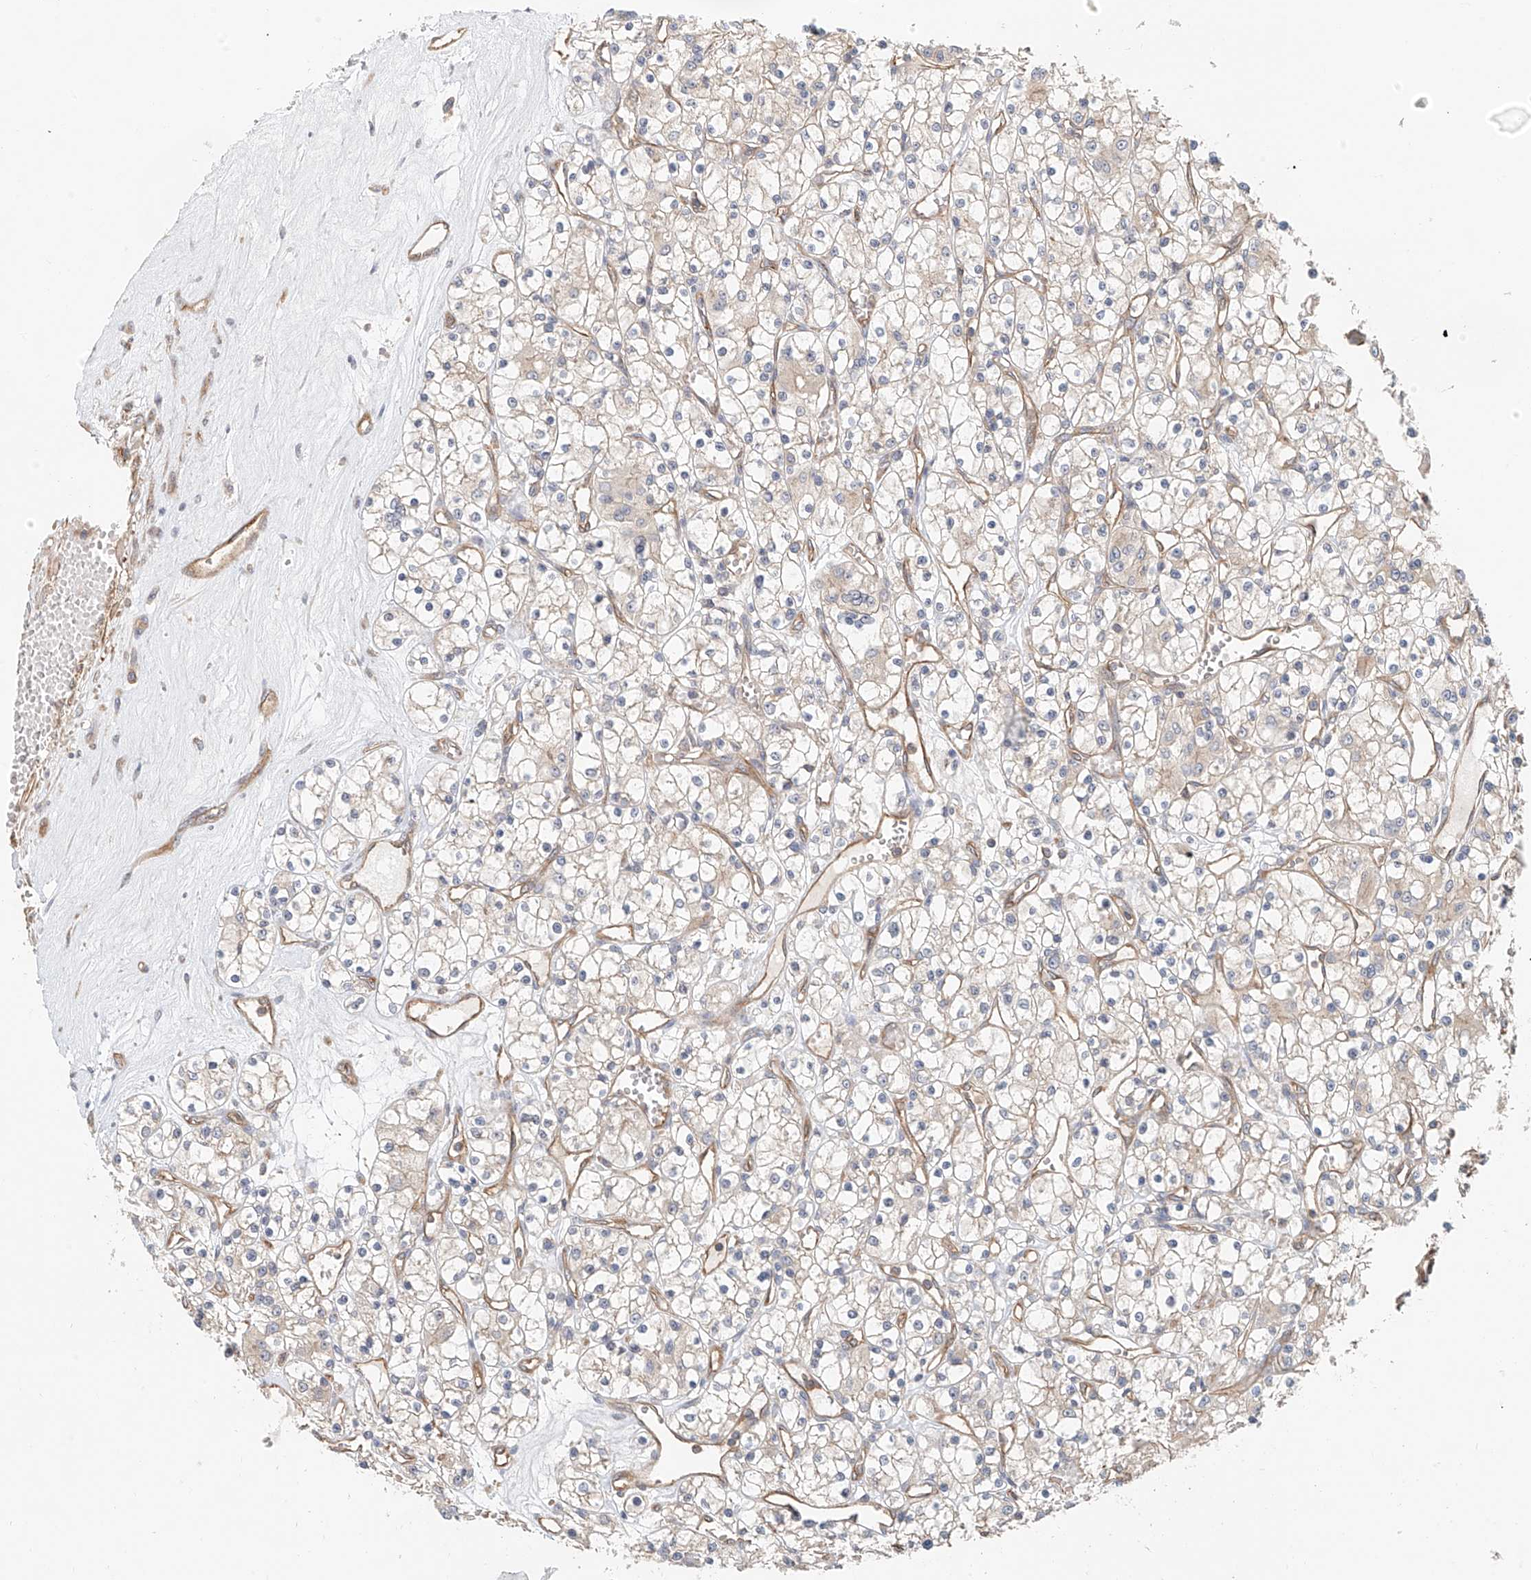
{"staining": {"intensity": "weak", "quantity": "<25%", "location": "cytoplasmic/membranous"}, "tissue": "renal cancer", "cell_type": "Tumor cells", "image_type": "cancer", "snomed": [{"axis": "morphology", "description": "Adenocarcinoma, NOS"}, {"axis": "topography", "description": "Kidney"}], "caption": "Human adenocarcinoma (renal) stained for a protein using immunohistochemistry (IHC) exhibits no staining in tumor cells.", "gene": "FRYL", "patient": {"sex": "female", "age": 59}}